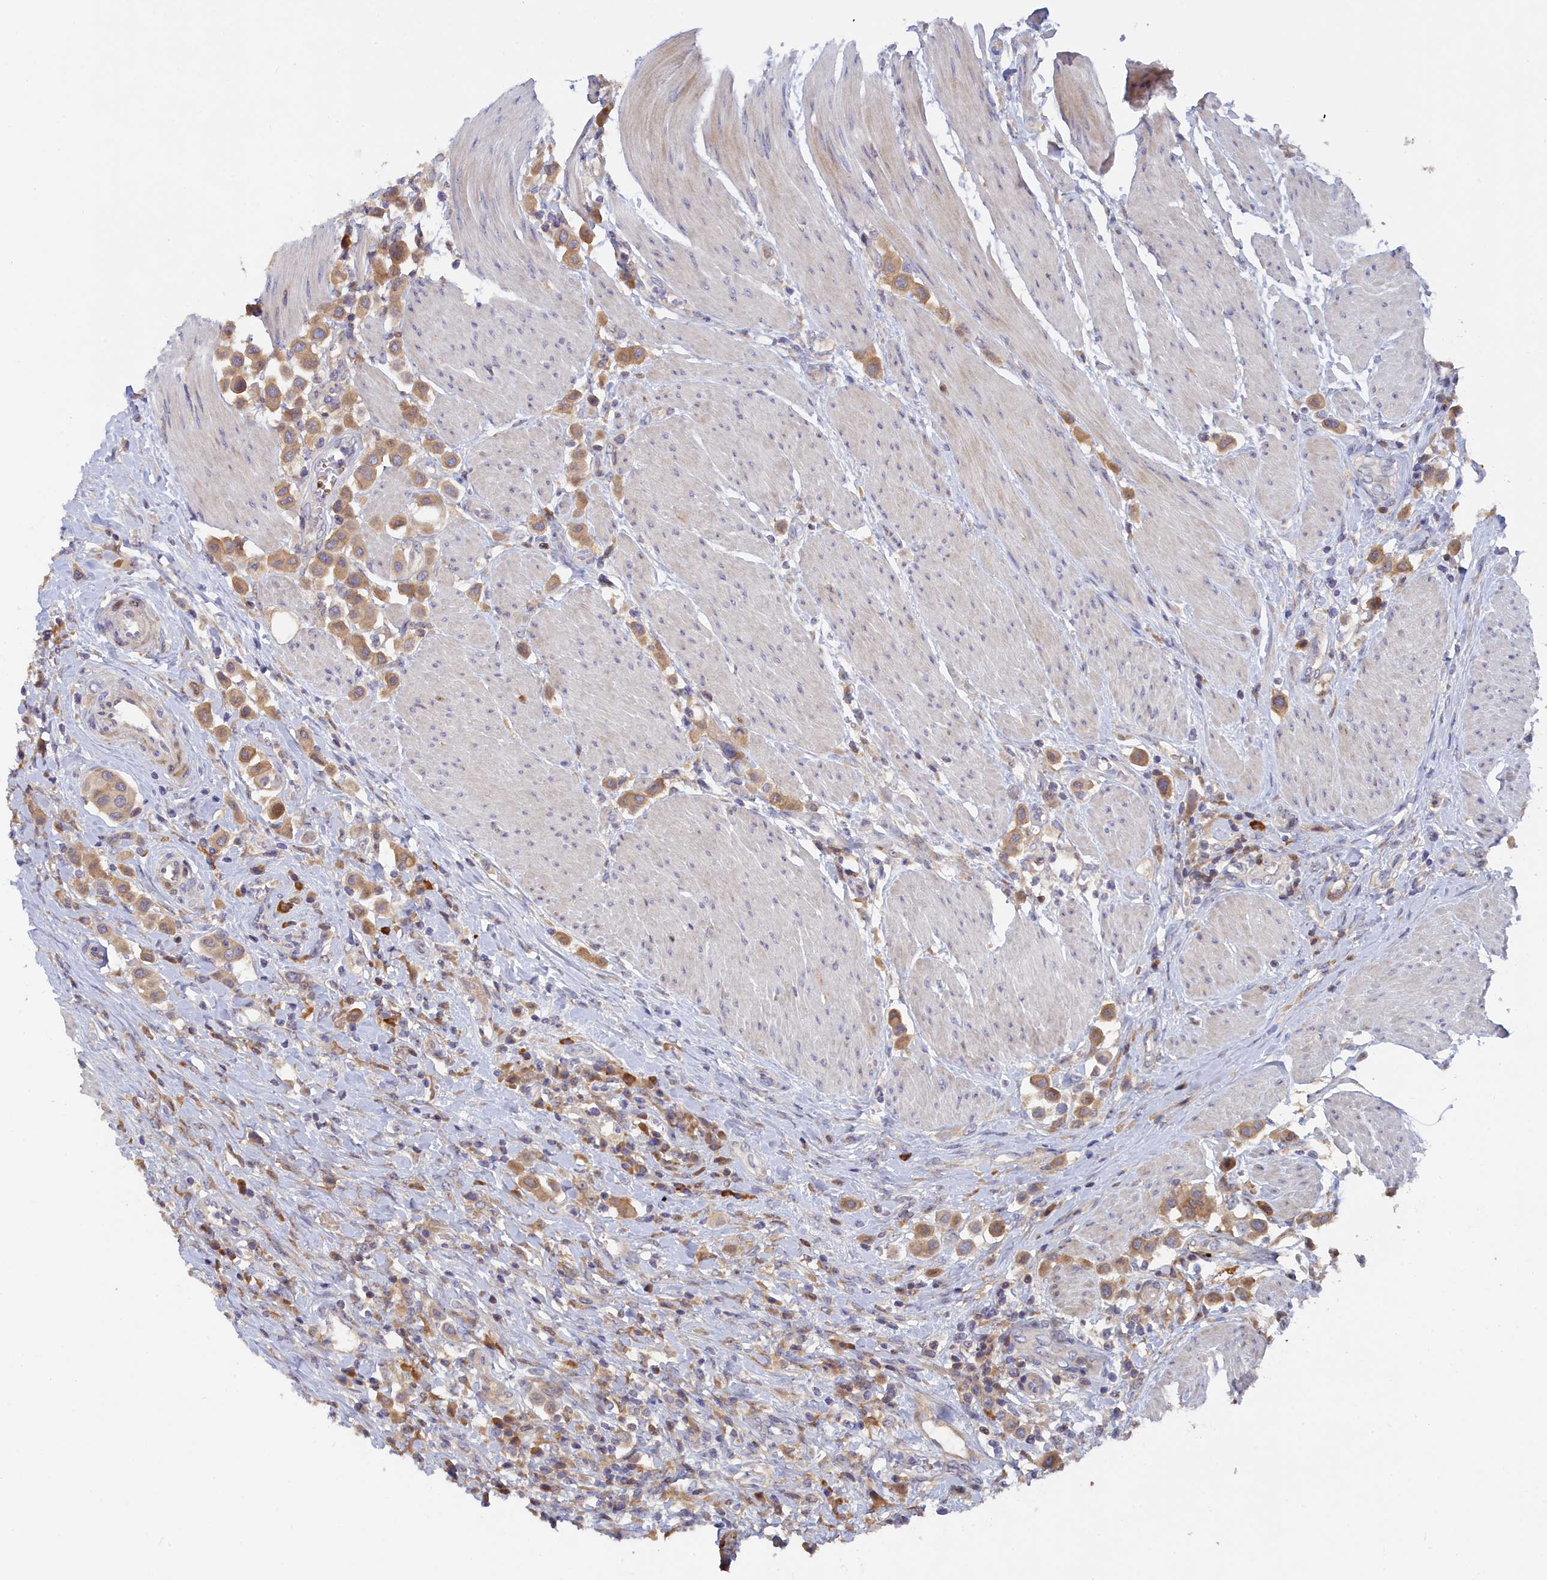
{"staining": {"intensity": "moderate", "quantity": ">75%", "location": "cytoplasmic/membranous"}, "tissue": "urothelial cancer", "cell_type": "Tumor cells", "image_type": "cancer", "snomed": [{"axis": "morphology", "description": "Urothelial carcinoma, High grade"}, {"axis": "topography", "description": "Urinary bladder"}], "caption": "Urothelial carcinoma (high-grade) stained with a brown dye exhibits moderate cytoplasmic/membranous positive staining in approximately >75% of tumor cells.", "gene": "SPATA5L1", "patient": {"sex": "male", "age": 50}}